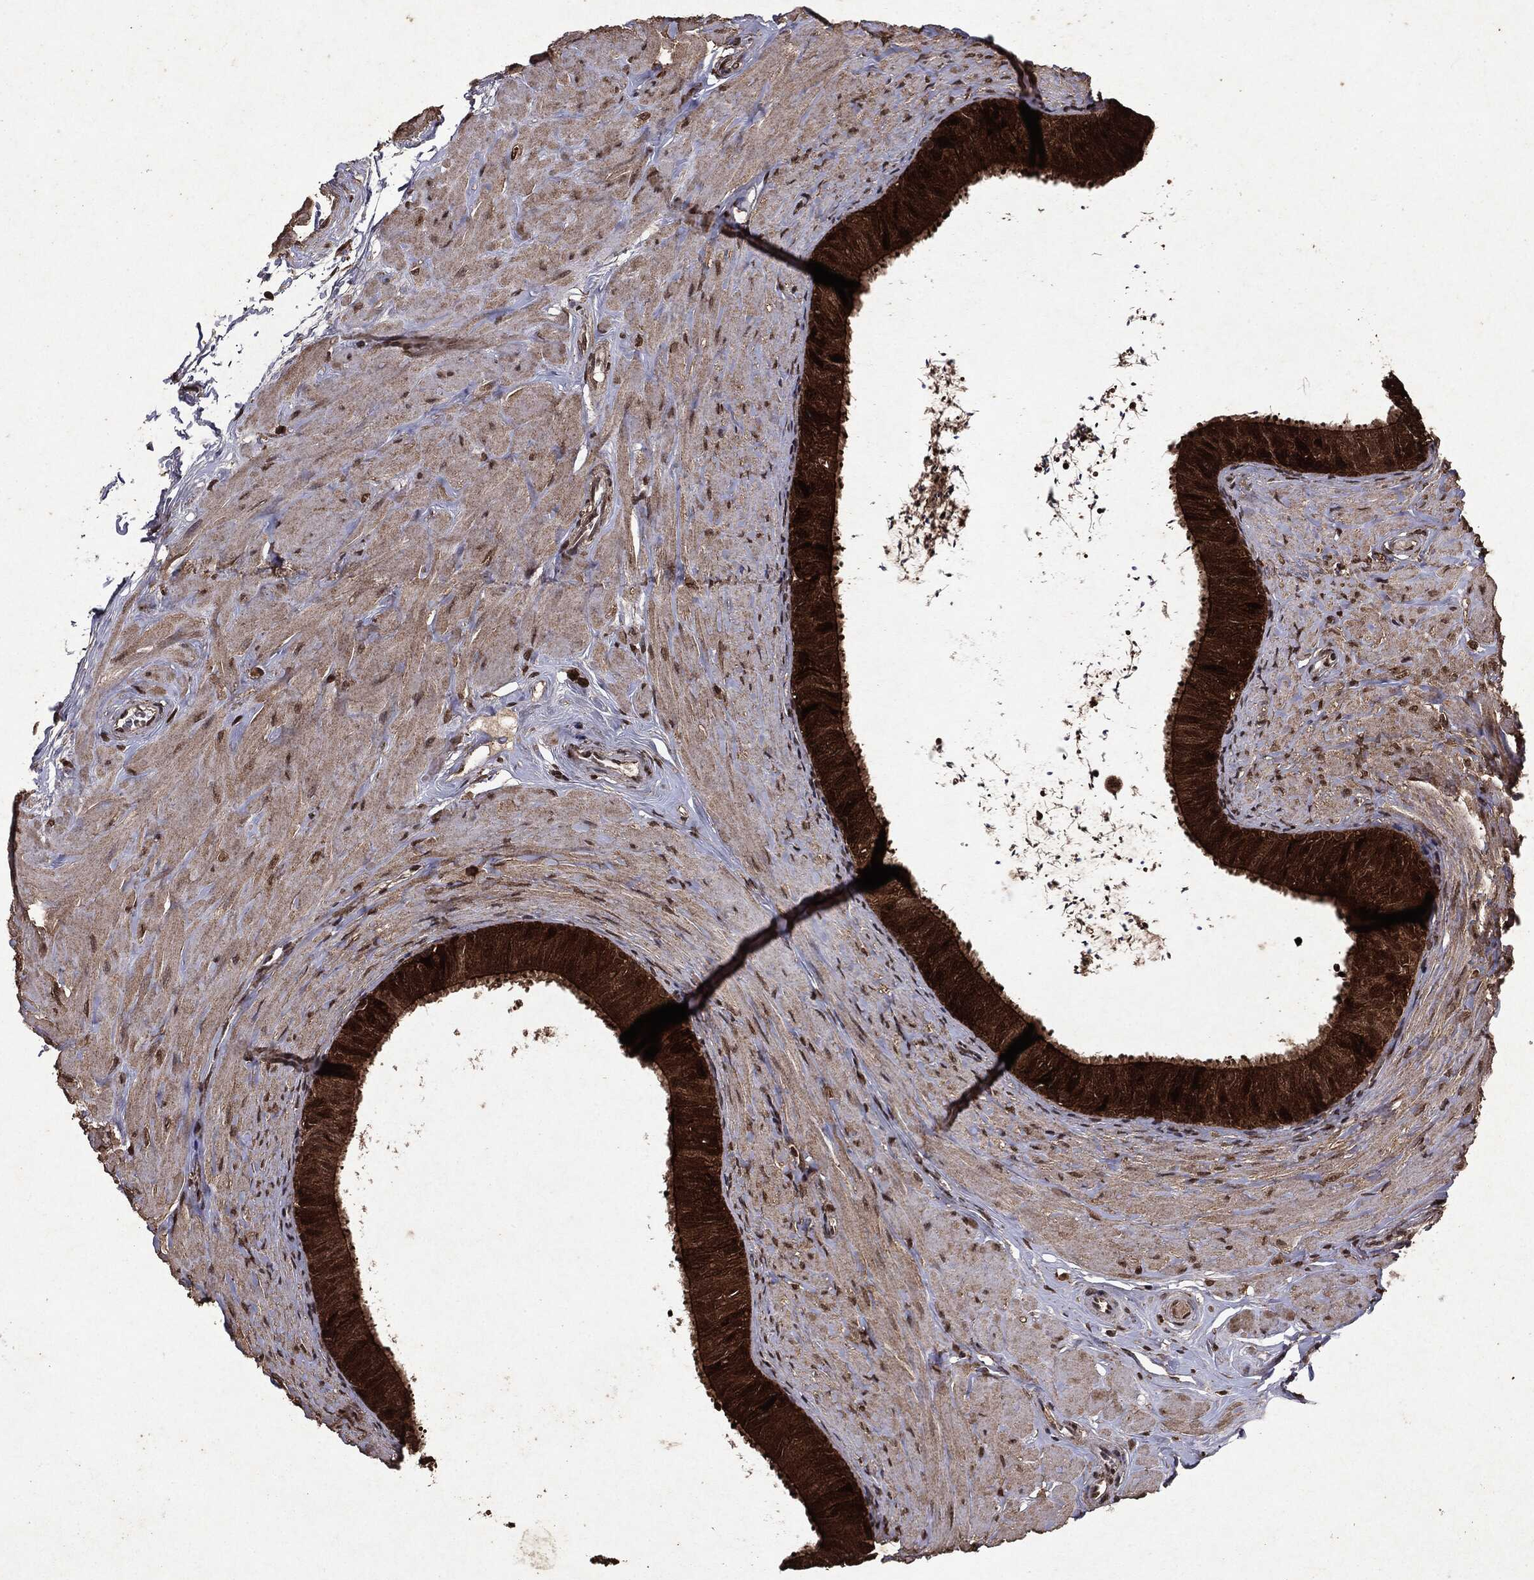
{"staining": {"intensity": "strong", "quantity": ">75%", "location": "cytoplasmic/membranous,nuclear"}, "tissue": "epididymis", "cell_type": "Glandular cells", "image_type": "normal", "snomed": [{"axis": "morphology", "description": "Normal tissue, NOS"}, {"axis": "topography", "description": "Epididymis"}], "caption": "A micrograph of human epididymis stained for a protein displays strong cytoplasmic/membranous,nuclear brown staining in glandular cells.", "gene": "PEBP1", "patient": {"sex": "male", "age": 34}}